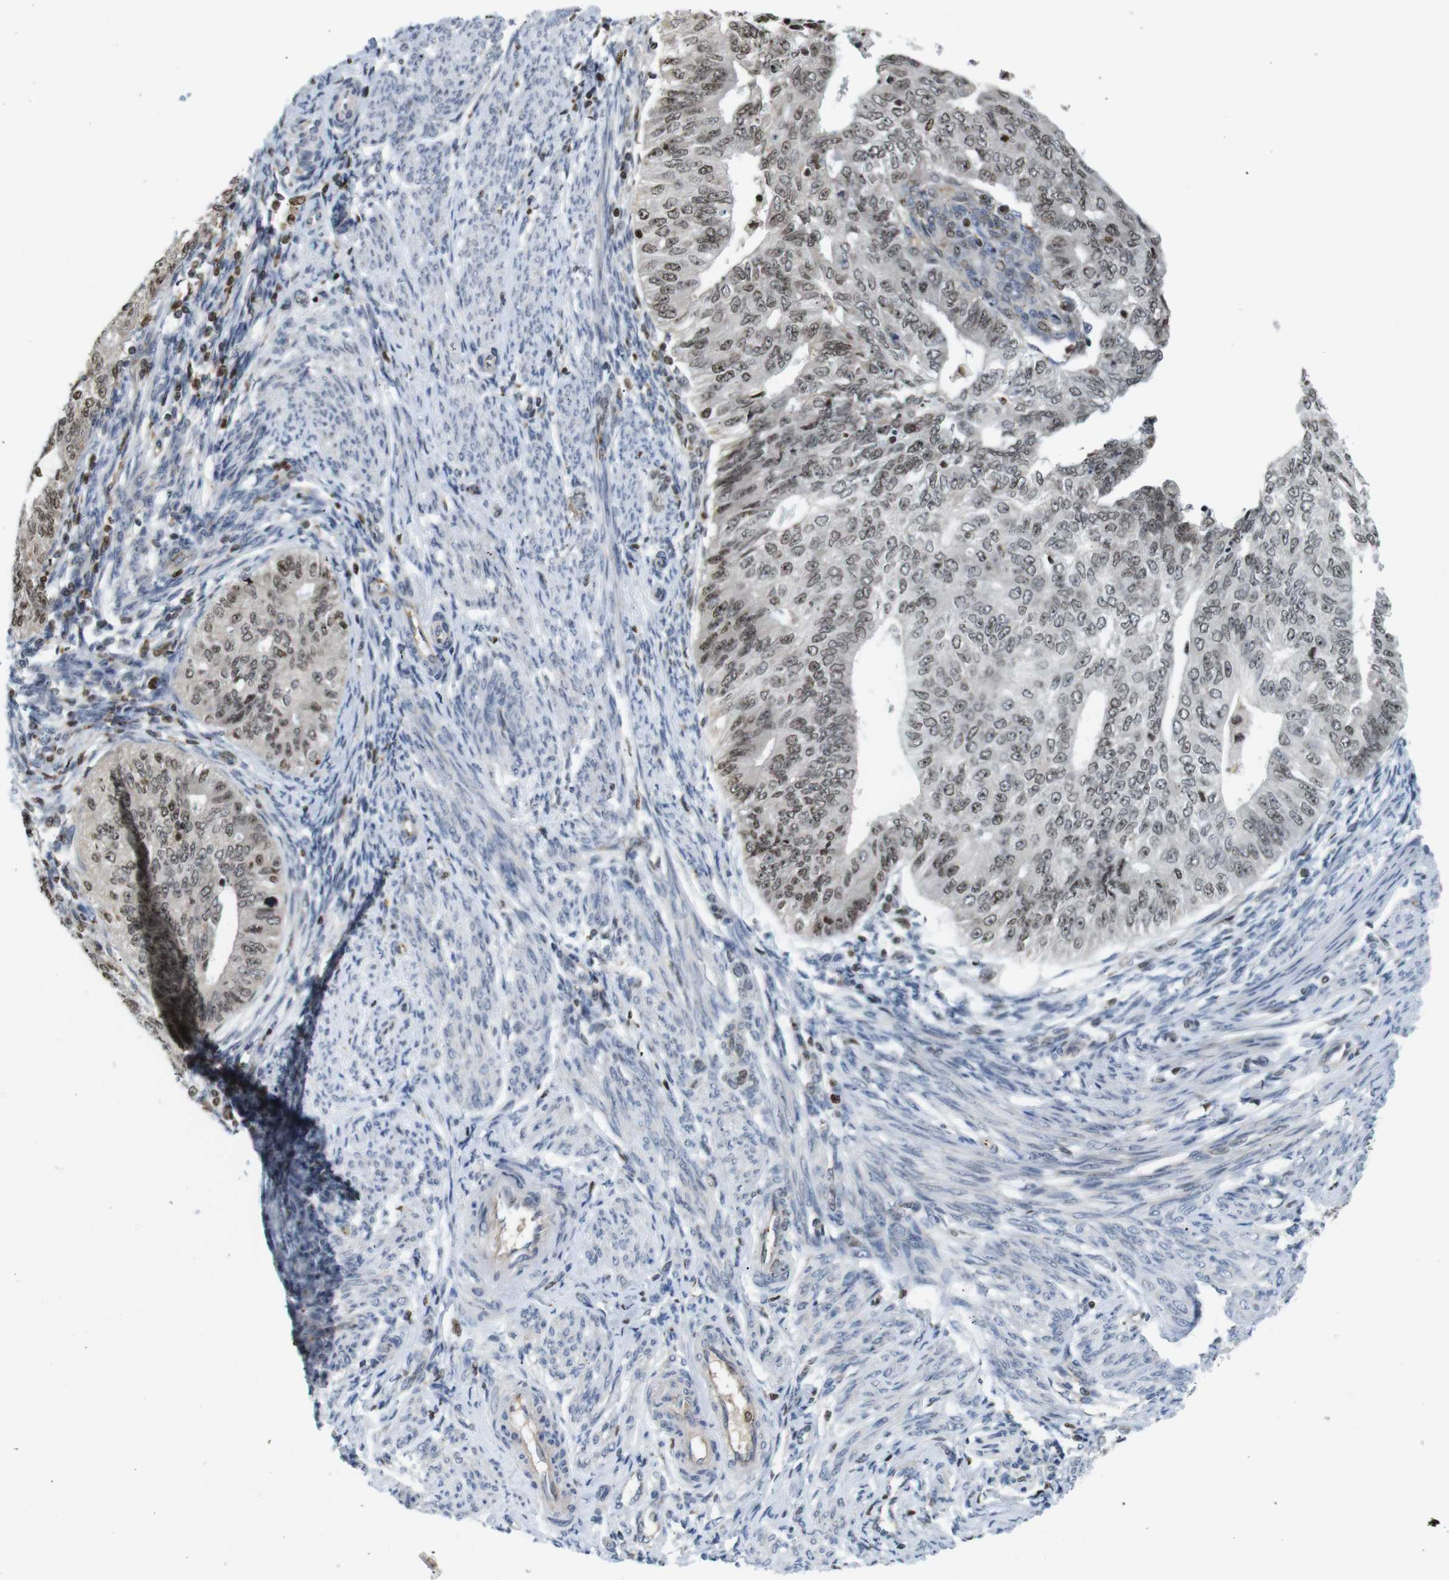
{"staining": {"intensity": "moderate", "quantity": "25%-75%", "location": "nuclear"}, "tissue": "endometrial cancer", "cell_type": "Tumor cells", "image_type": "cancer", "snomed": [{"axis": "morphology", "description": "Adenocarcinoma, NOS"}, {"axis": "topography", "description": "Endometrium"}], "caption": "Tumor cells reveal medium levels of moderate nuclear positivity in about 25%-75% of cells in human endometrial cancer. (IHC, brightfield microscopy, high magnification).", "gene": "MBD1", "patient": {"sex": "female", "age": 32}}